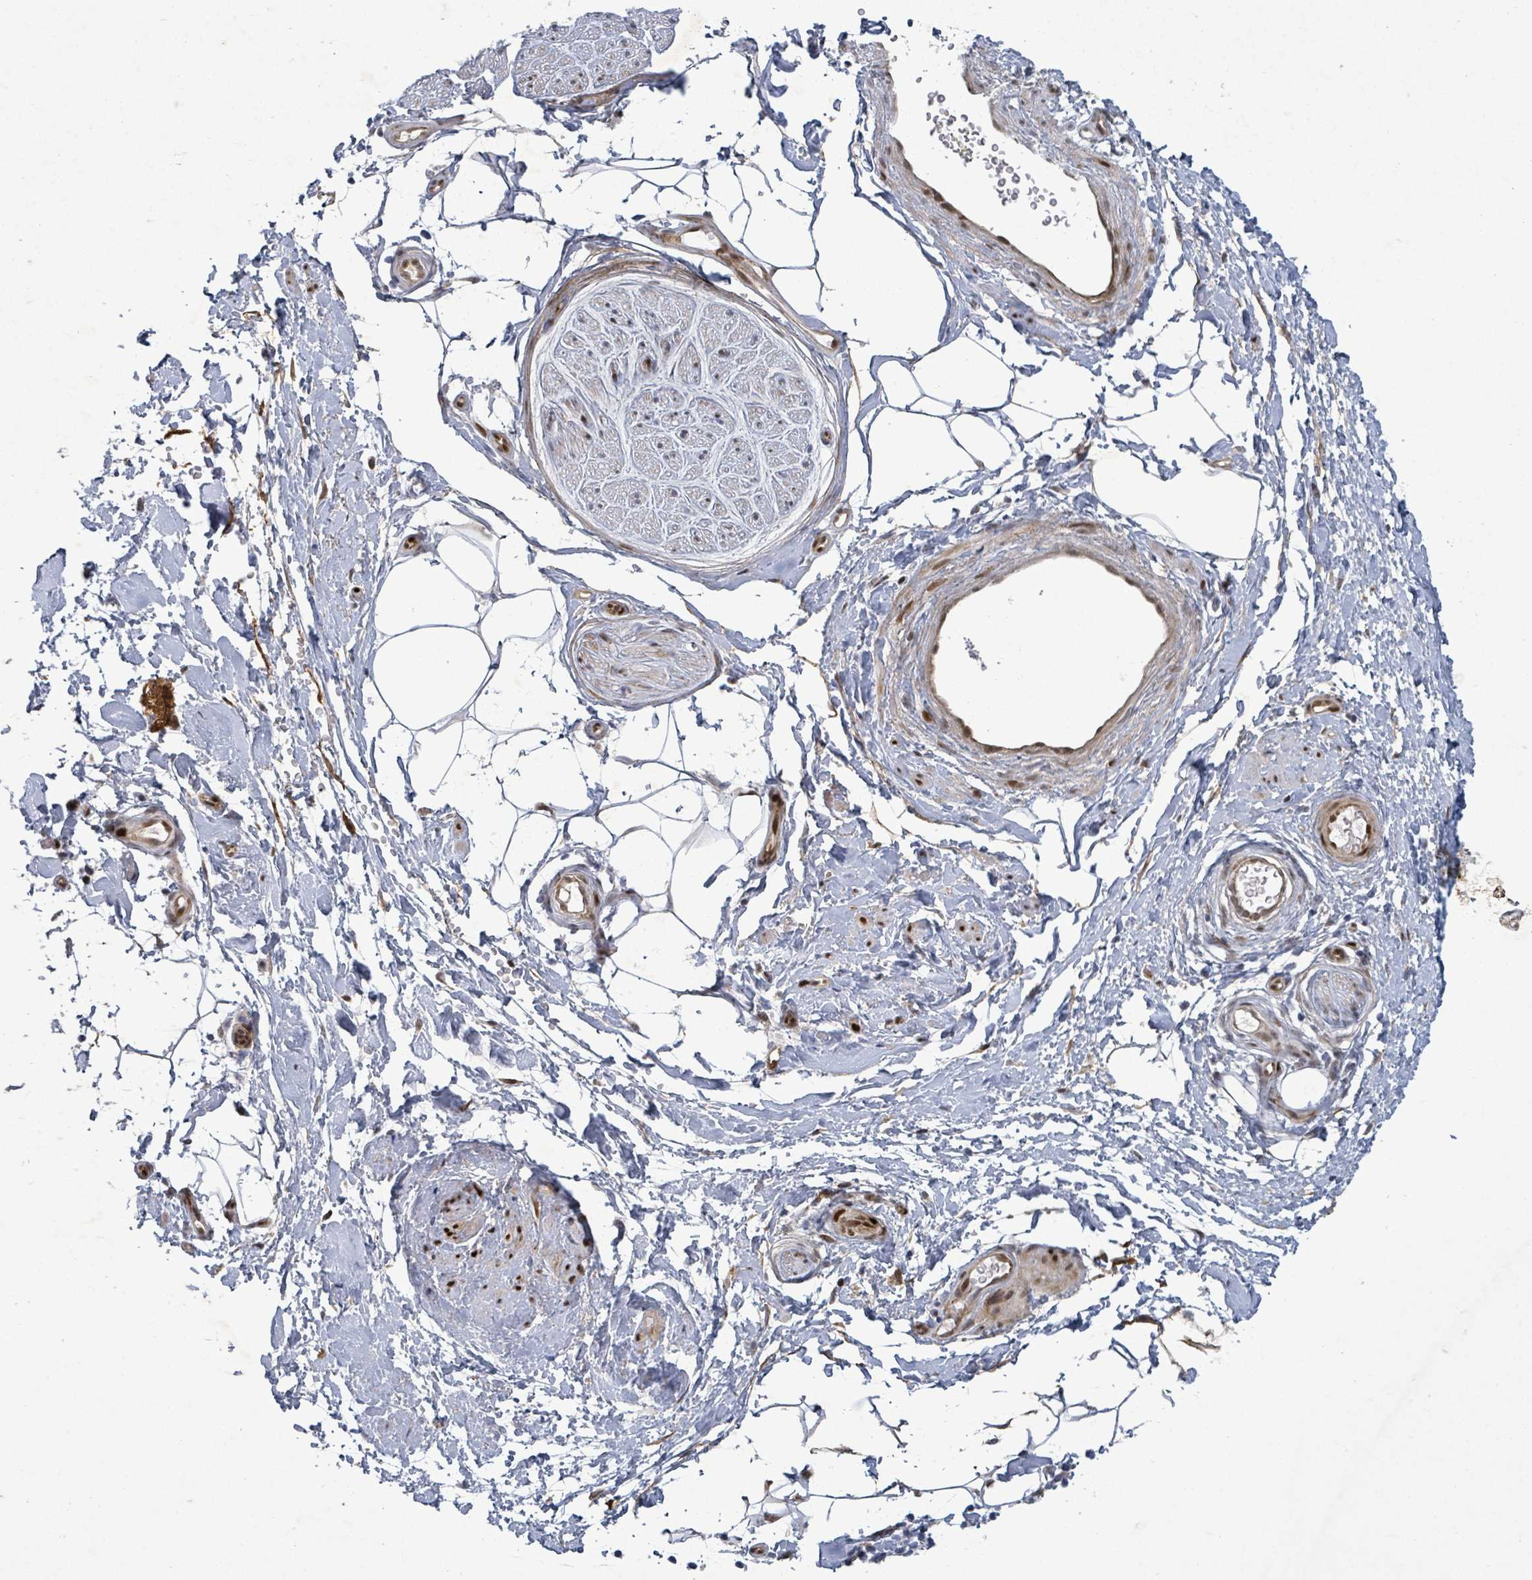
{"staining": {"intensity": "negative", "quantity": "none", "location": "none"}, "tissue": "adipose tissue", "cell_type": "Adipocytes", "image_type": "normal", "snomed": [{"axis": "morphology", "description": "Normal tissue, NOS"}, {"axis": "topography", "description": "Soft tissue"}, {"axis": "topography", "description": "Adipose tissue"}, {"axis": "topography", "description": "Vascular tissue"}, {"axis": "topography", "description": "Peripheral nerve tissue"}], "caption": "Immunohistochemistry image of benign adipose tissue: human adipose tissue stained with DAB exhibits no significant protein positivity in adipocytes. (IHC, brightfield microscopy, high magnification).", "gene": "TUSC1", "patient": {"sex": "male", "age": 74}}